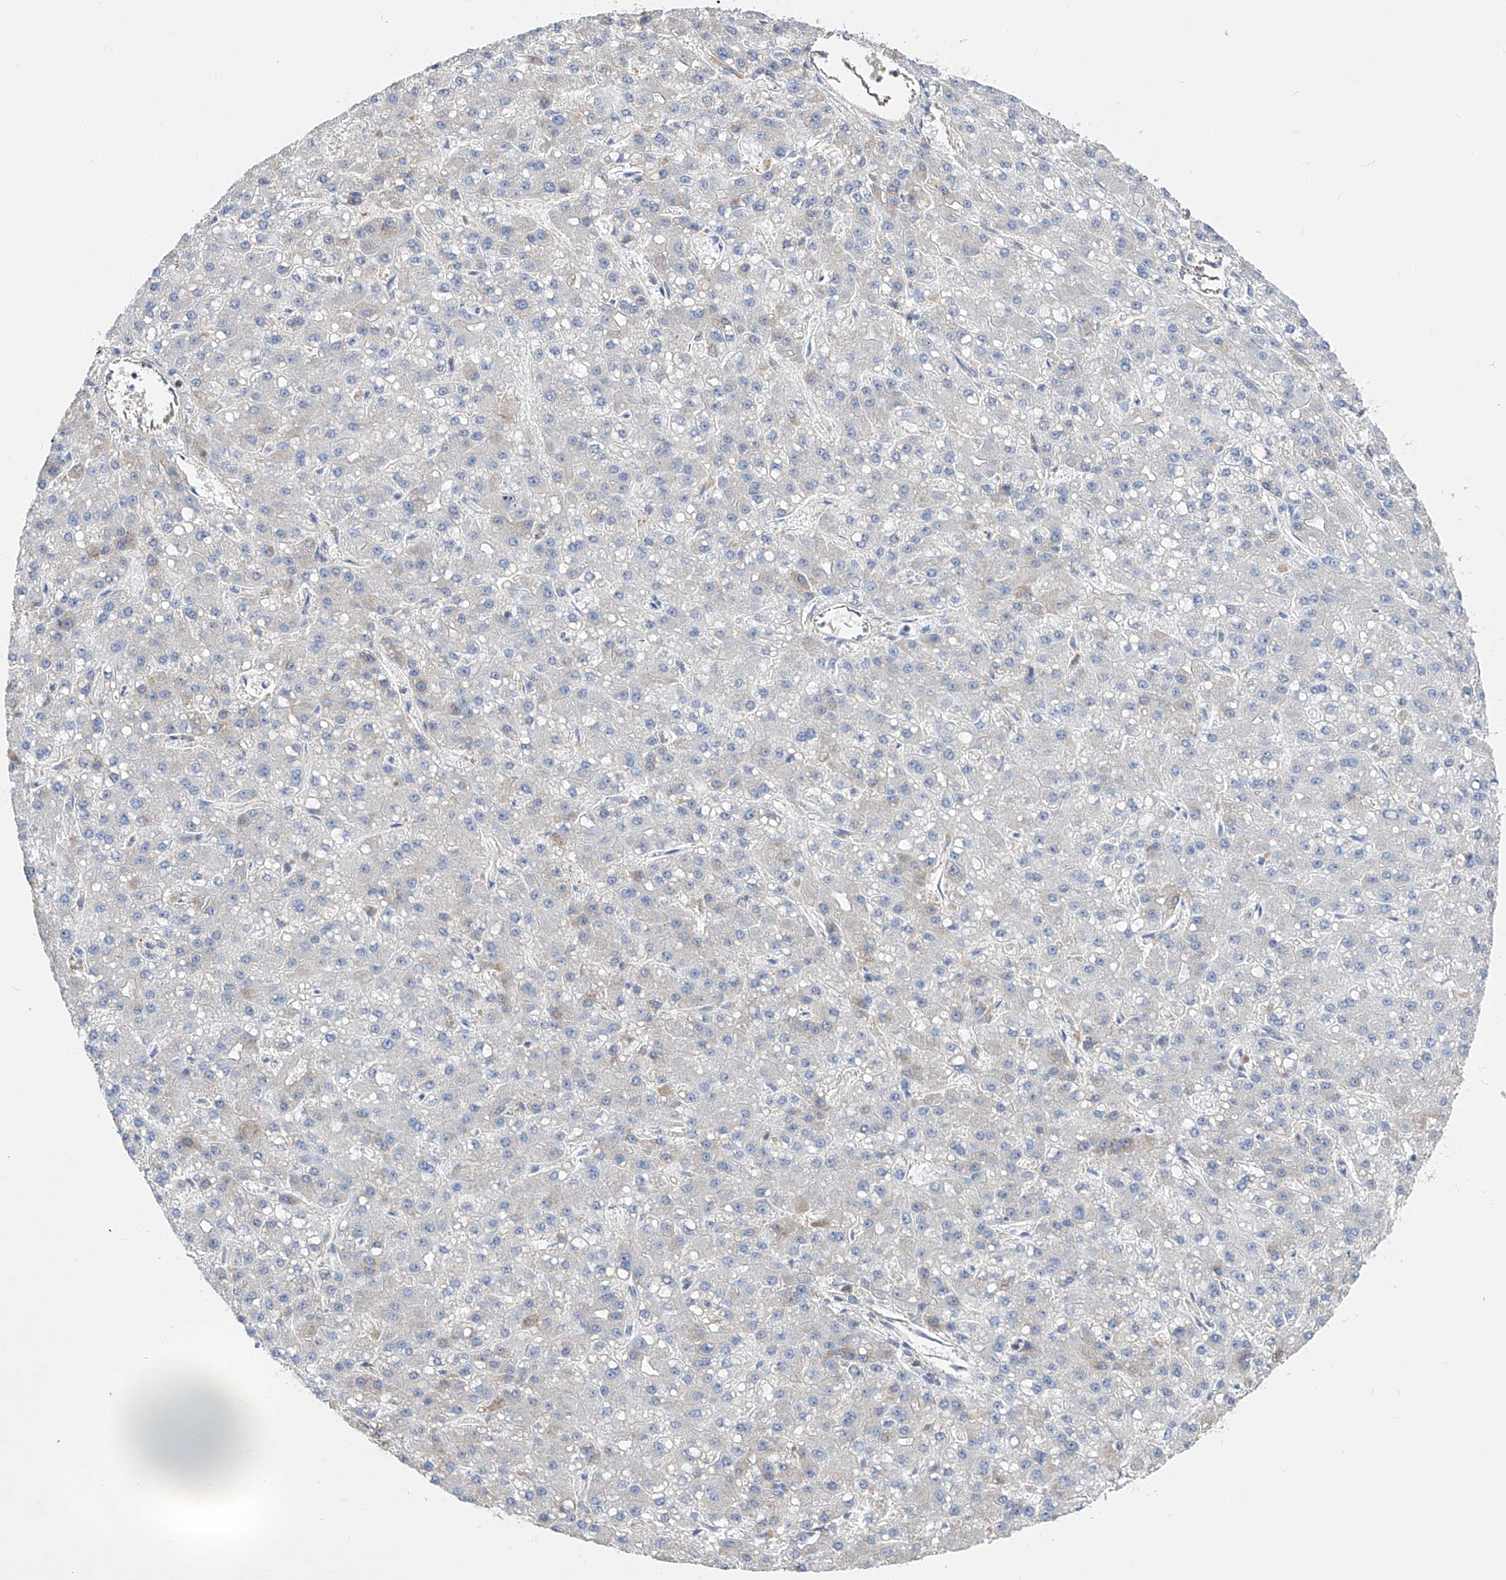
{"staining": {"intensity": "negative", "quantity": "none", "location": "none"}, "tissue": "liver cancer", "cell_type": "Tumor cells", "image_type": "cancer", "snomed": [{"axis": "morphology", "description": "Carcinoma, Hepatocellular, NOS"}, {"axis": "topography", "description": "Liver"}], "caption": "High magnification brightfield microscopy of hepatocellular carcinoma (liver) stained with DAB (brown) and counterstained with hematoxylin (blue): tumor cells show no significant positivity.", "gene": "NFATC4", "patient": {"sex": "male", "age": 67}}